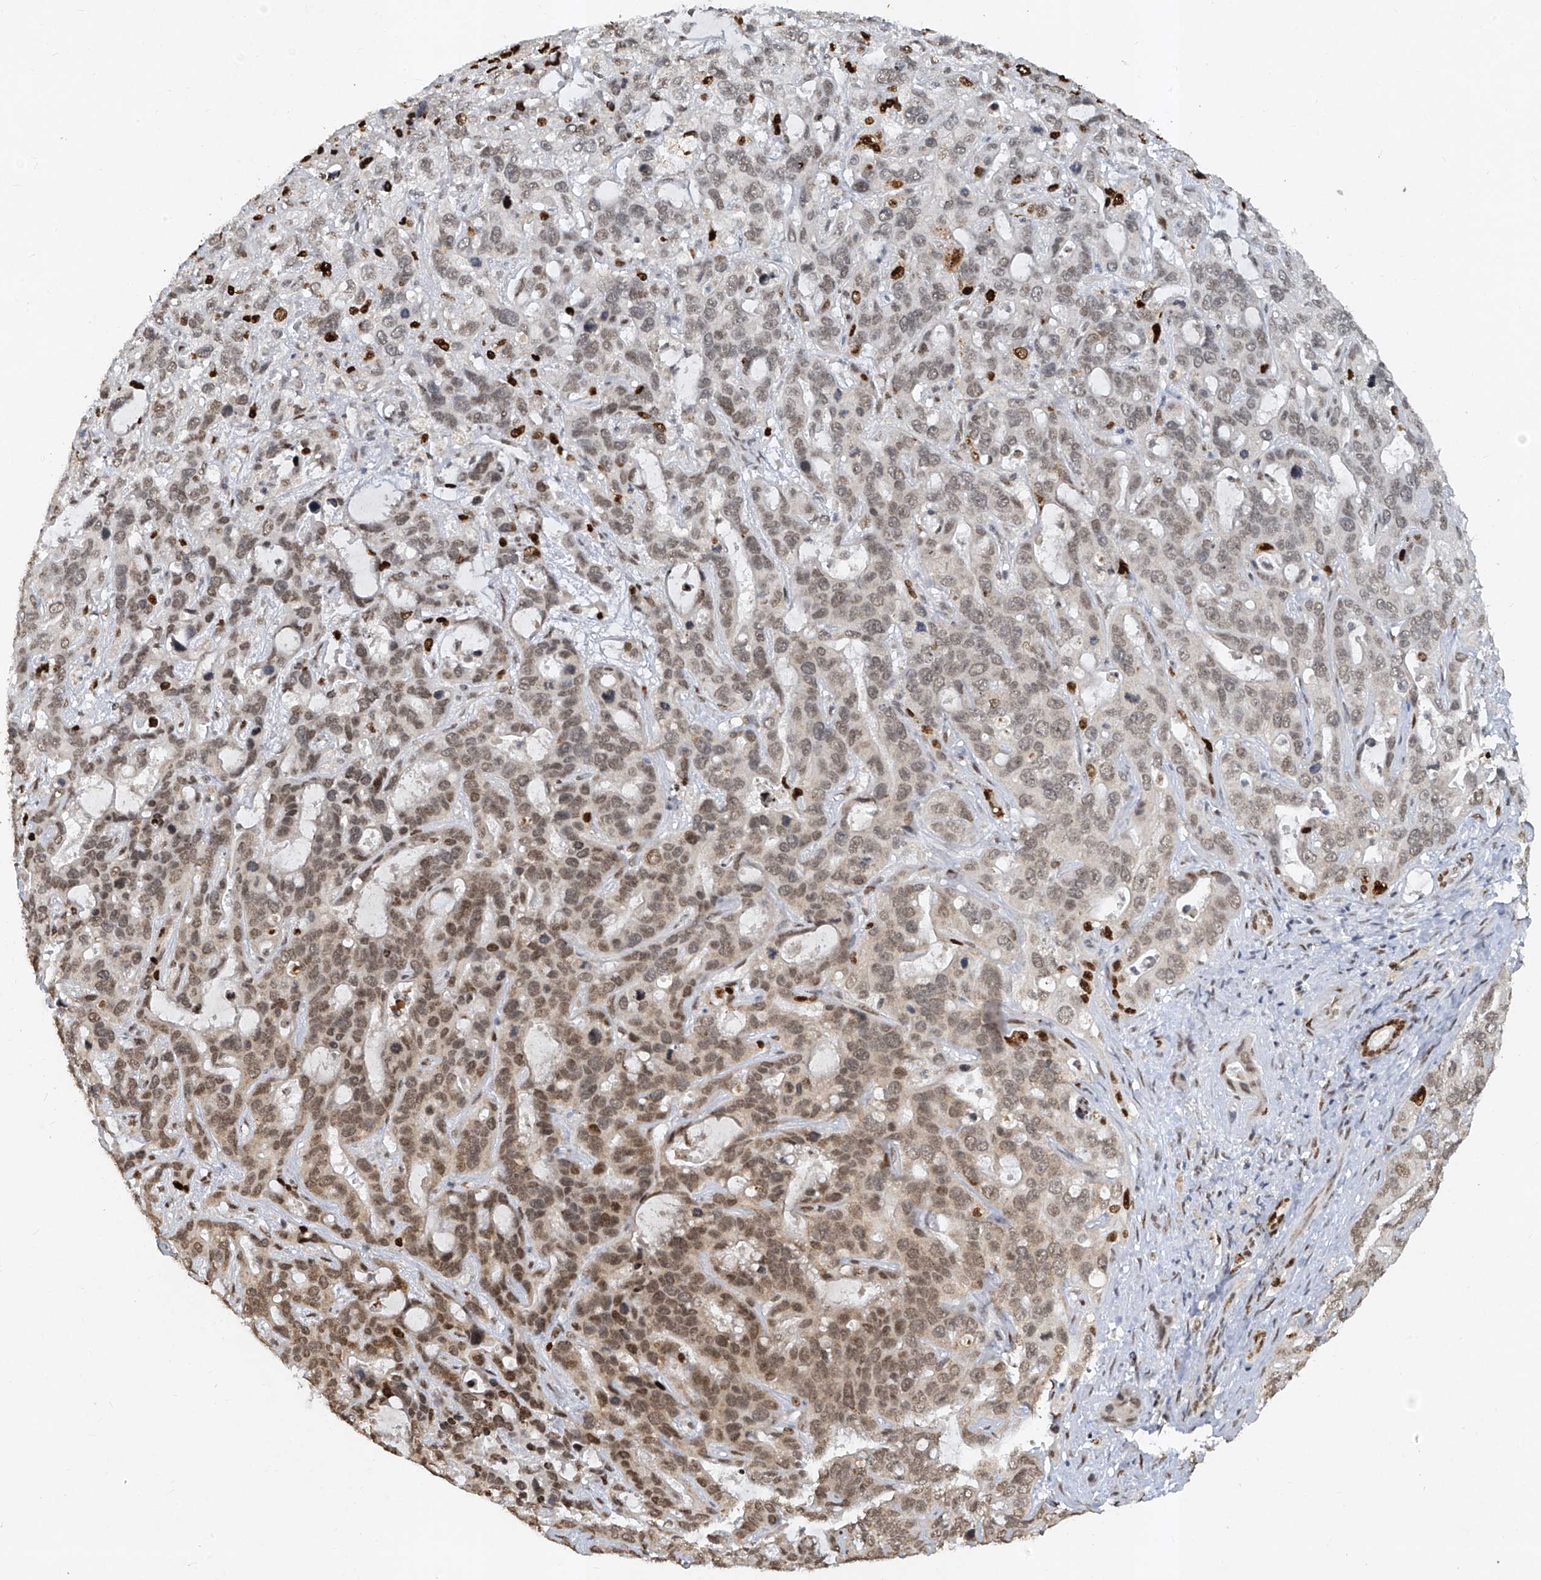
{"staining": {"intensity": "moderate", "quantity": ">75%", "location": "nuclear"}, "tissue": "liver cancer", "cell_type": "Tumor cells", "image_type": "cancer", "snomed": [{"axis": "morphology", "description": "Cholangiocarcinoma"}, {"axis": "topography", "description": "Liver"}], "caption": "Tumor cells demonstrate moderate nuclear positivity in about >75% of cells in liver cholangiocarcinoma. (DAB = brown stain, brightfield microscopy at high magnification).", "gene": "ATRIP", "patient": {"sex": "female", "age": 65}}